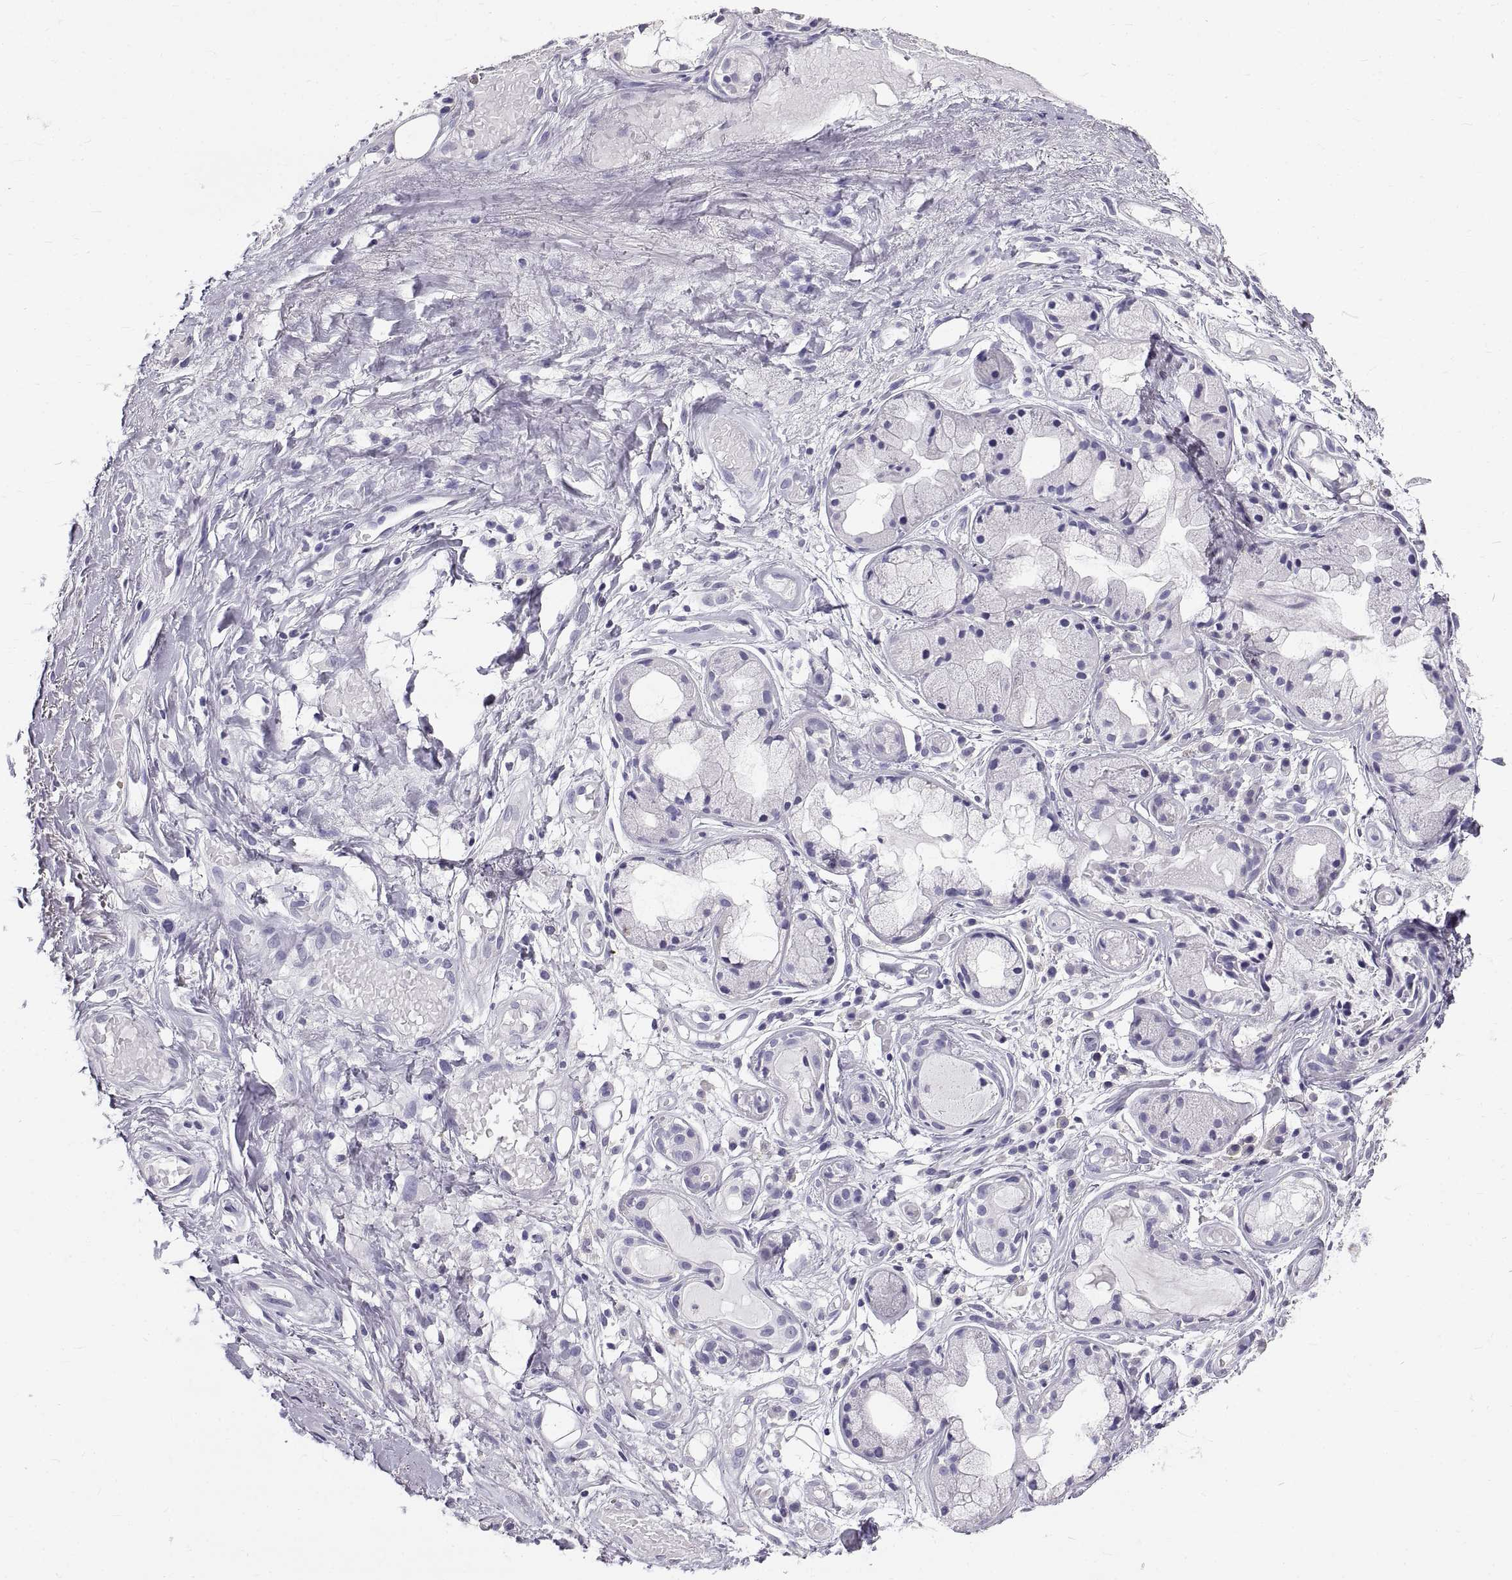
{"staining": {"intensity": "negative", "quantity": "none", "location": "none"}, "tissue": "soft tissue", "cell_type": "Fibroblasts", "image_type": "normal", "snomed": [{"axis": "morphology", "description": "Normal tissue, NOS"}, {"axis": "topography", "description": "Cartilage tissue"}], "caption": "This image is of unremarkable soft tissue stained with IHC to label a protein in brown with the nuclei are counter-stained blue. There is no positivity in fibroblasts.", "gene": "GNG12", "patient": {"sex": "male", "age": 62}}